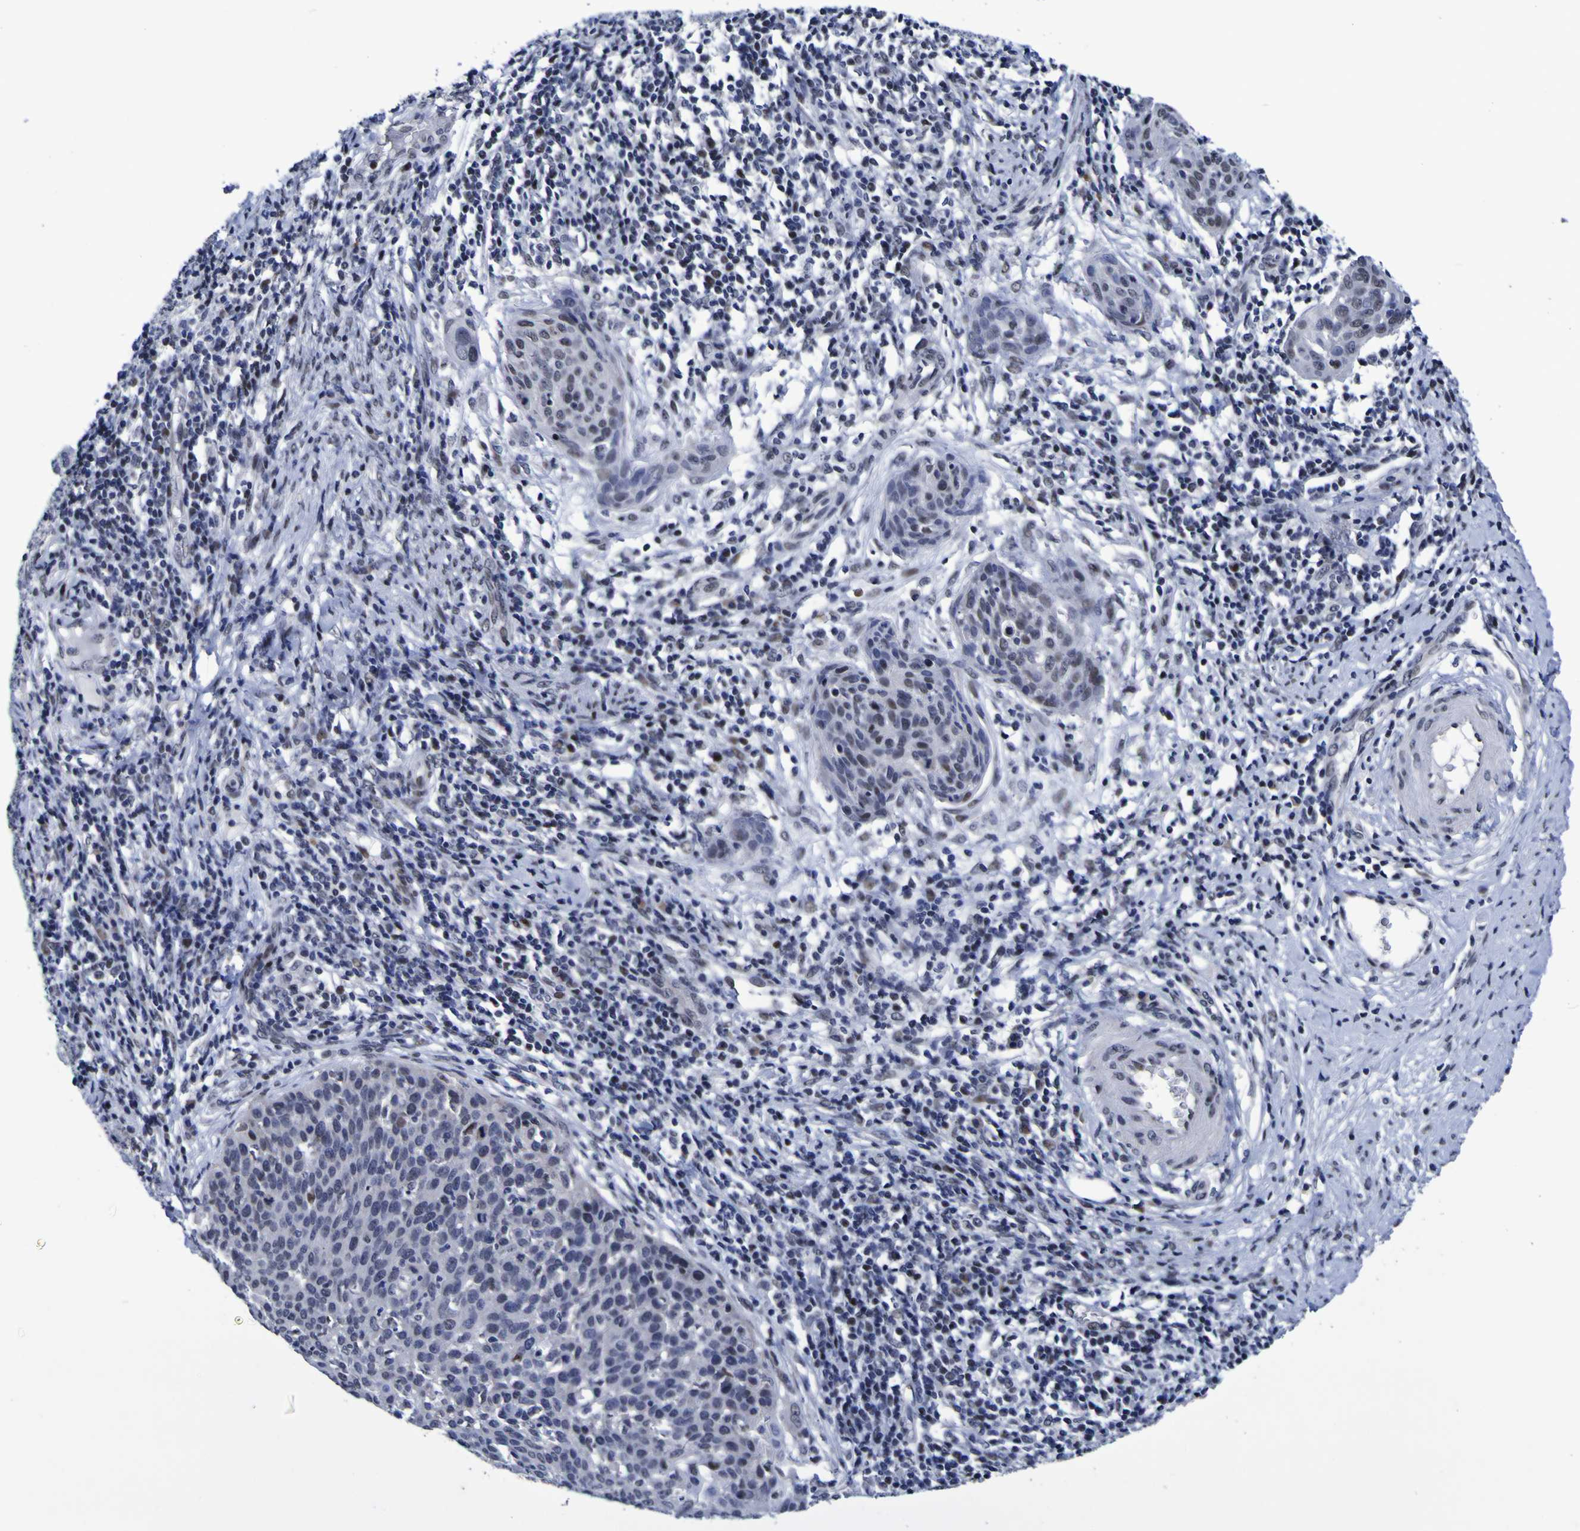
{"staining": {"intensity": "weak", "quantity": "<25%", "location": "nuclear"}, "tissue": "cervical cancer", "cell_type": "Tumor cells", "image_type": "cancer", "snomed": [{"axis": "morphology", "description": "Squamous cell carcinoma, NOS"}, {"axis": "topography", "description": "Cervix"}], "caption": "DAB immunohistochemical staining of cervical cancer (squamous cell carcinoma) shows no significant staining in tumor cells.", "gene": "MBD3", "patient": {"sex": "female", "age": 38}}